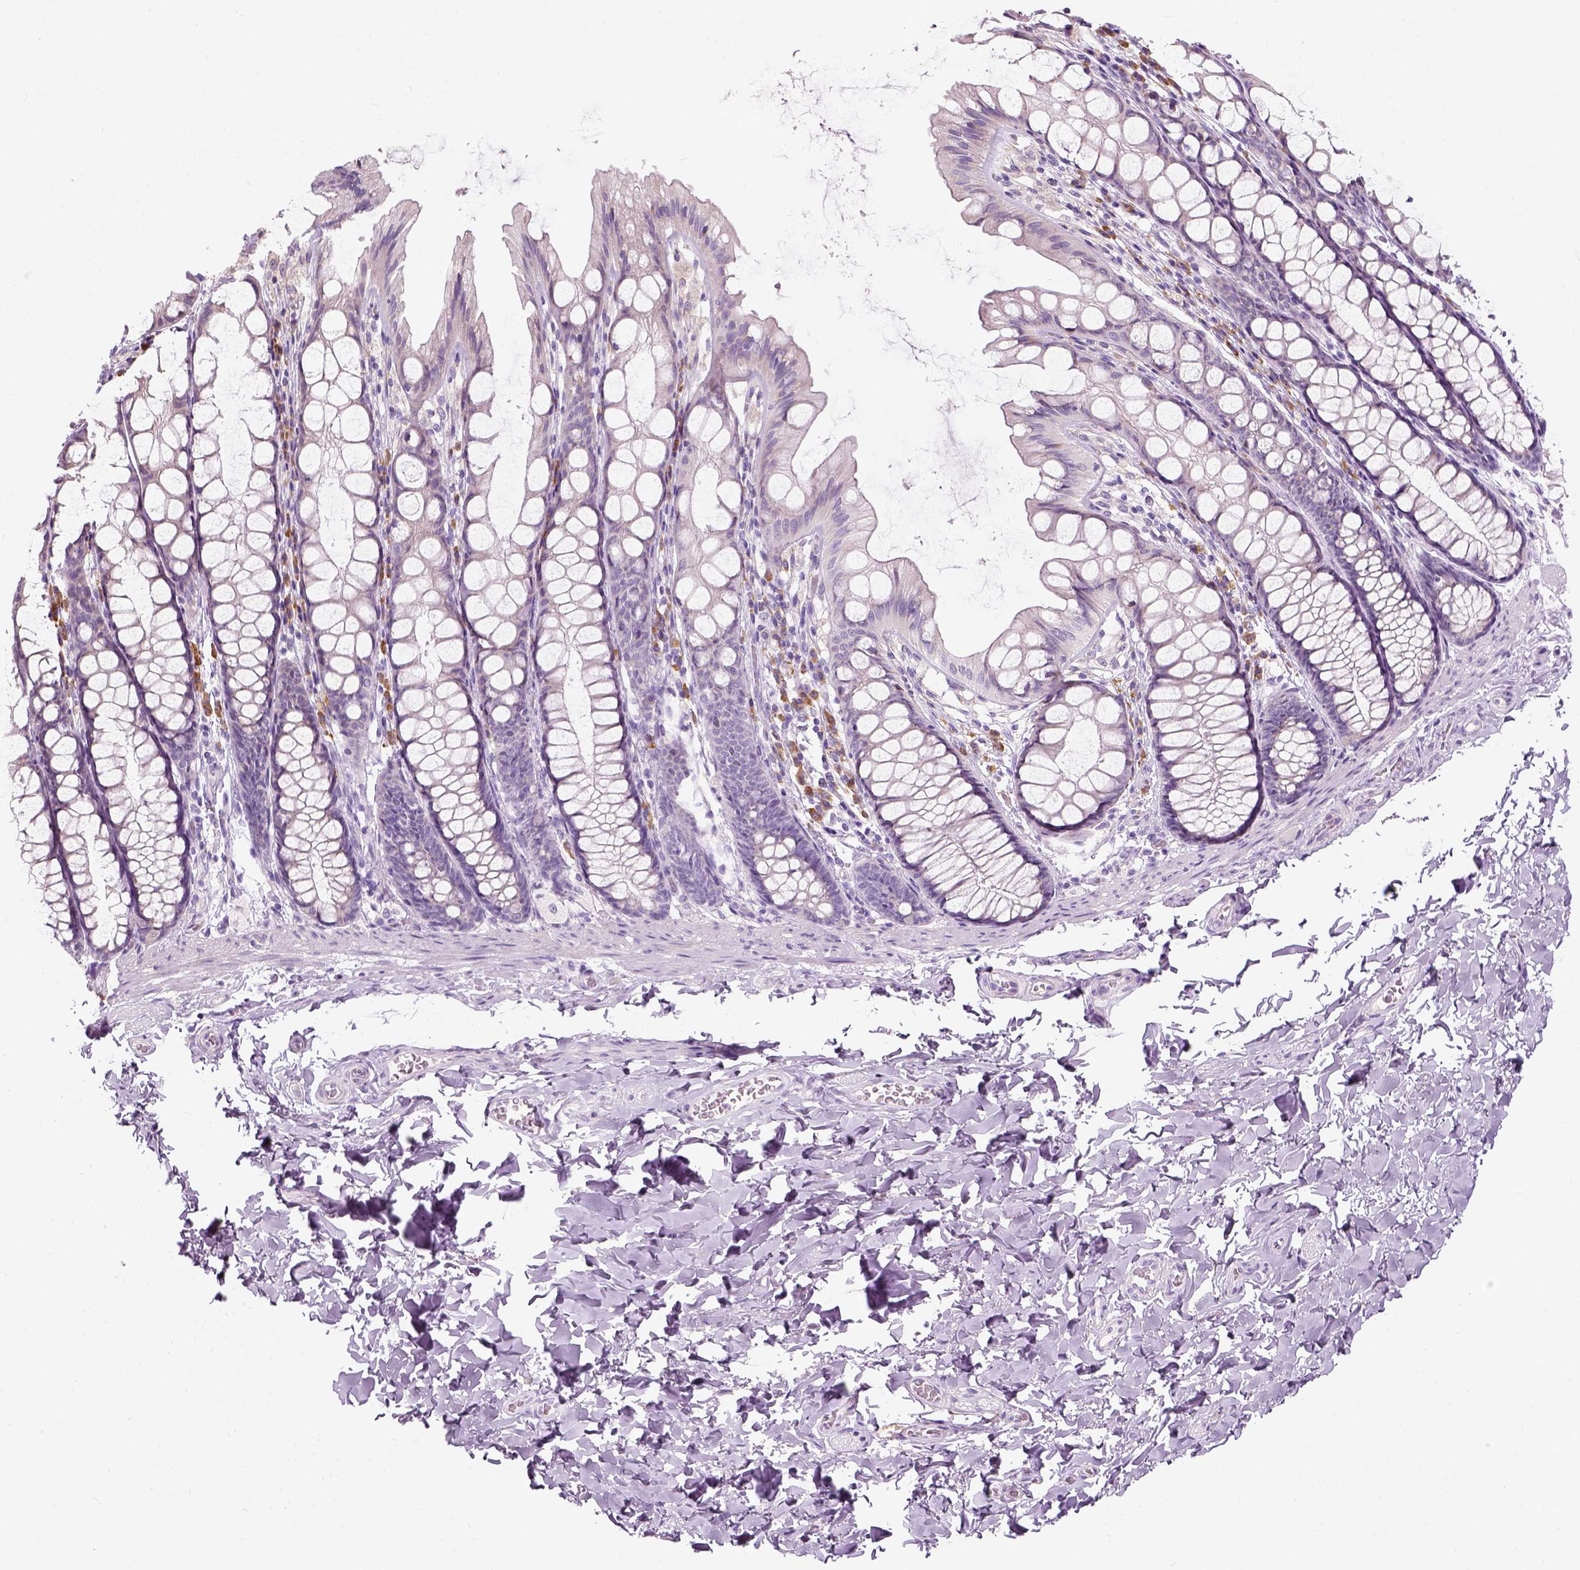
{"staining": {"intensity": "negative", "quantity": "none", "location": "none"}, "tissue": "colon", "cell_type": "Endothelial cells", "image_type": "normal", "snomed": [{"axis": "morphology", "description": "Normal tissue, NOS"}, {"axis": "topography", "description": "Colon"}], "caption": "IHC micrograph of normal colon: human colon stained with DAB displays no significant protein positivity in endothelial cells.", "gene": "TRIM72", "patient": {"sex": "male", "age": 47}}